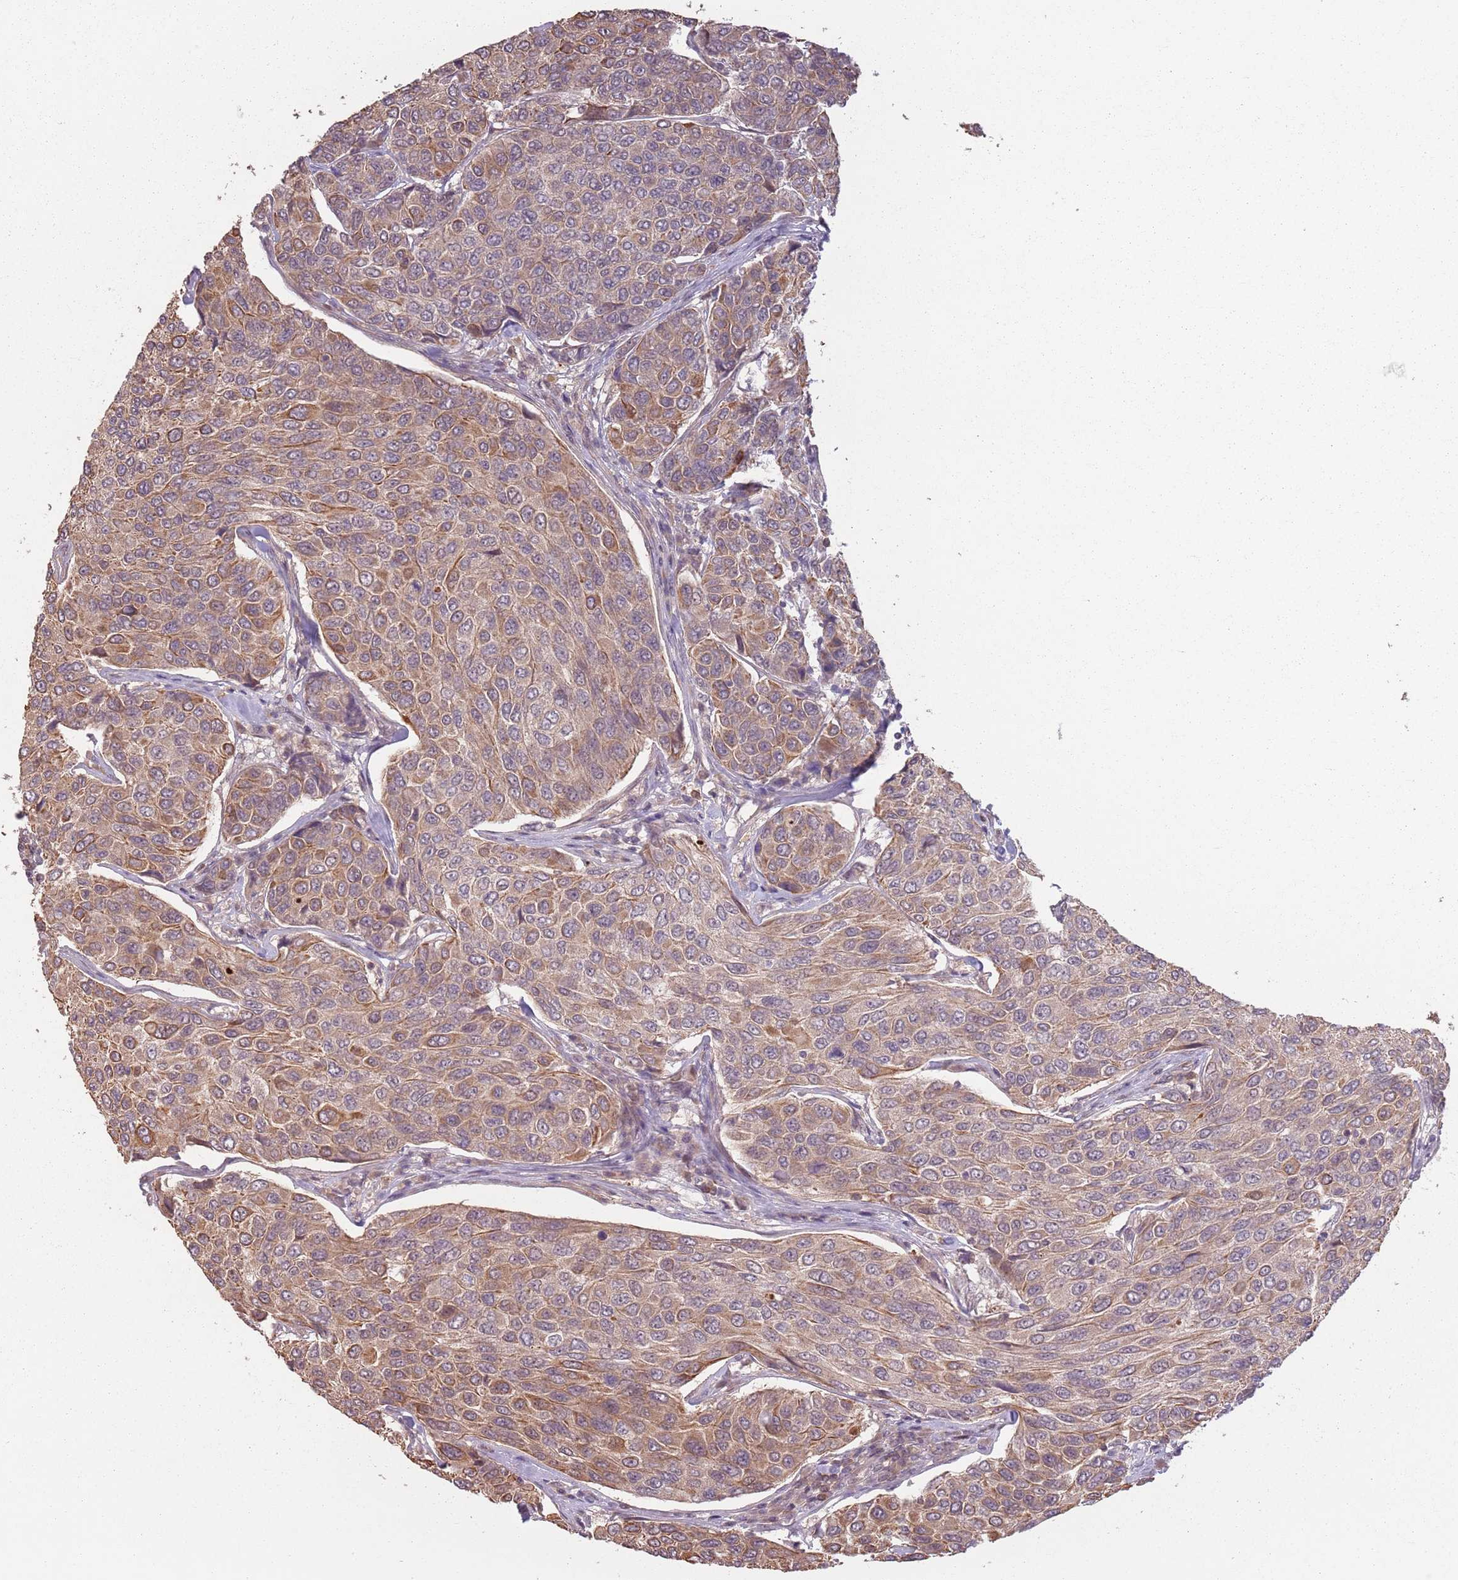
{"staining": {"intensity": "moderate", "quantity": ">75%", "location": "cytoplasmic/membranous"}, "tissue": "breast cancer", "cell_type": "Tumor cells", "image_type": "cancer", "snomed": [{"axis": "morphology", "description": "Duct carcinoma"}, {"axis": "topography", "description": "Breast"}], "caption": "Brown immunohistochemical staining in breast cancer (intraductal carcinoma) demonstrates moderate cytoplasmic/membranous expression in approximately >75% of tumor cells. (DAB (3,3'-diaminobenzidine) IHC with brightfield microscopy, high magnification).", "gene": "CCDC154", "patient": {"sex": "female", "age": 55}}